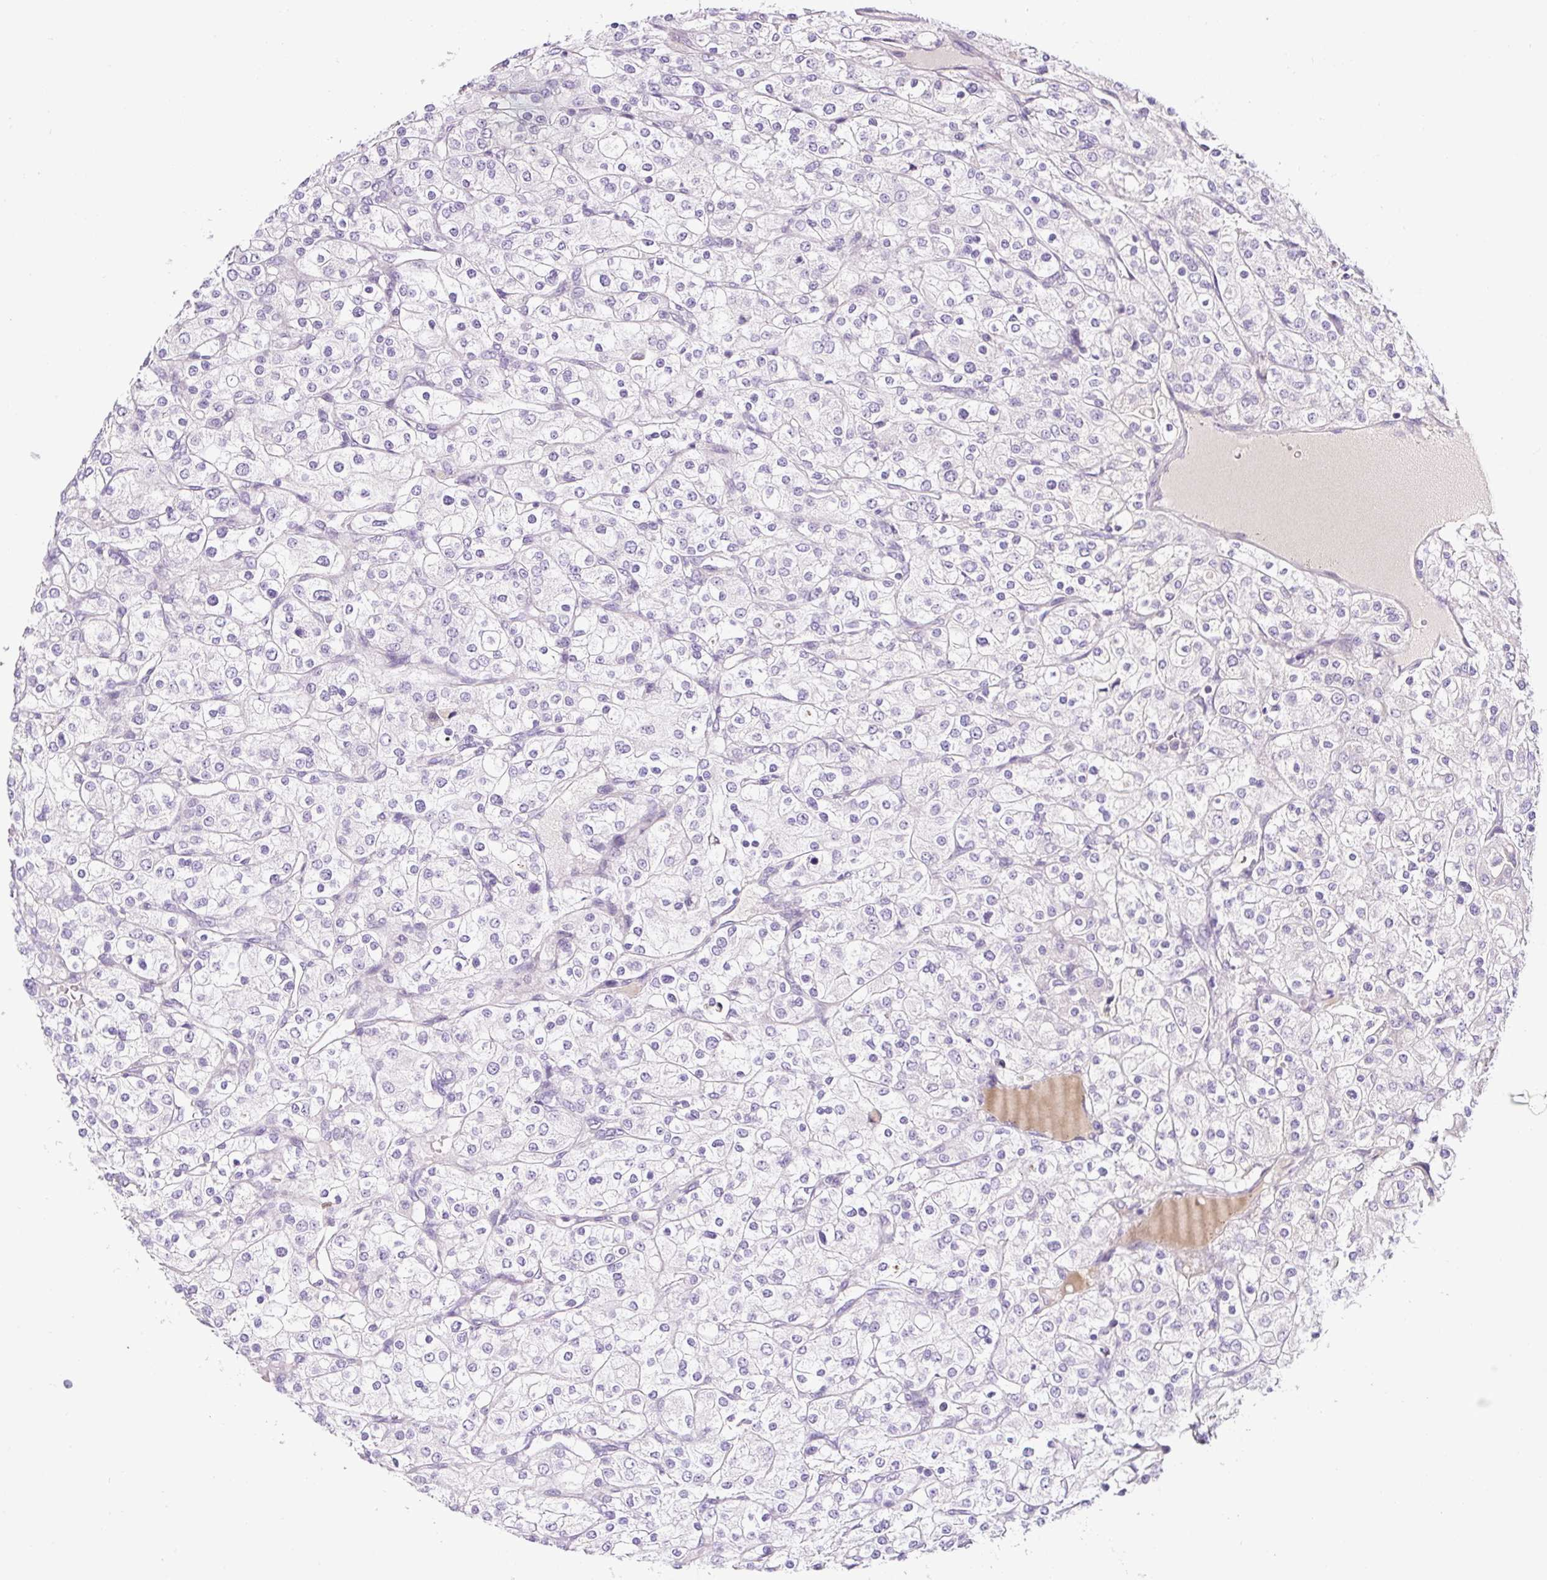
{"staining": {"intensity": "negative", "quantity": "none", "location": "none"}, "tissue": "renal cancer", "cell_type": "Tumor cells", "image_type": "cancer", "snomed": [{"axis": "morphology", "description": "Adenocarcinoma, NOS"}, {"axis": "topography", "description": "Kidney"}], "caption": "There is no significant staining in tumor cells of renal cancer. (DAB immunohistochemistry with hematoxylin counter stain).", "gene": "OR14A2", "patient": {"sex": "male", "age": 80}}